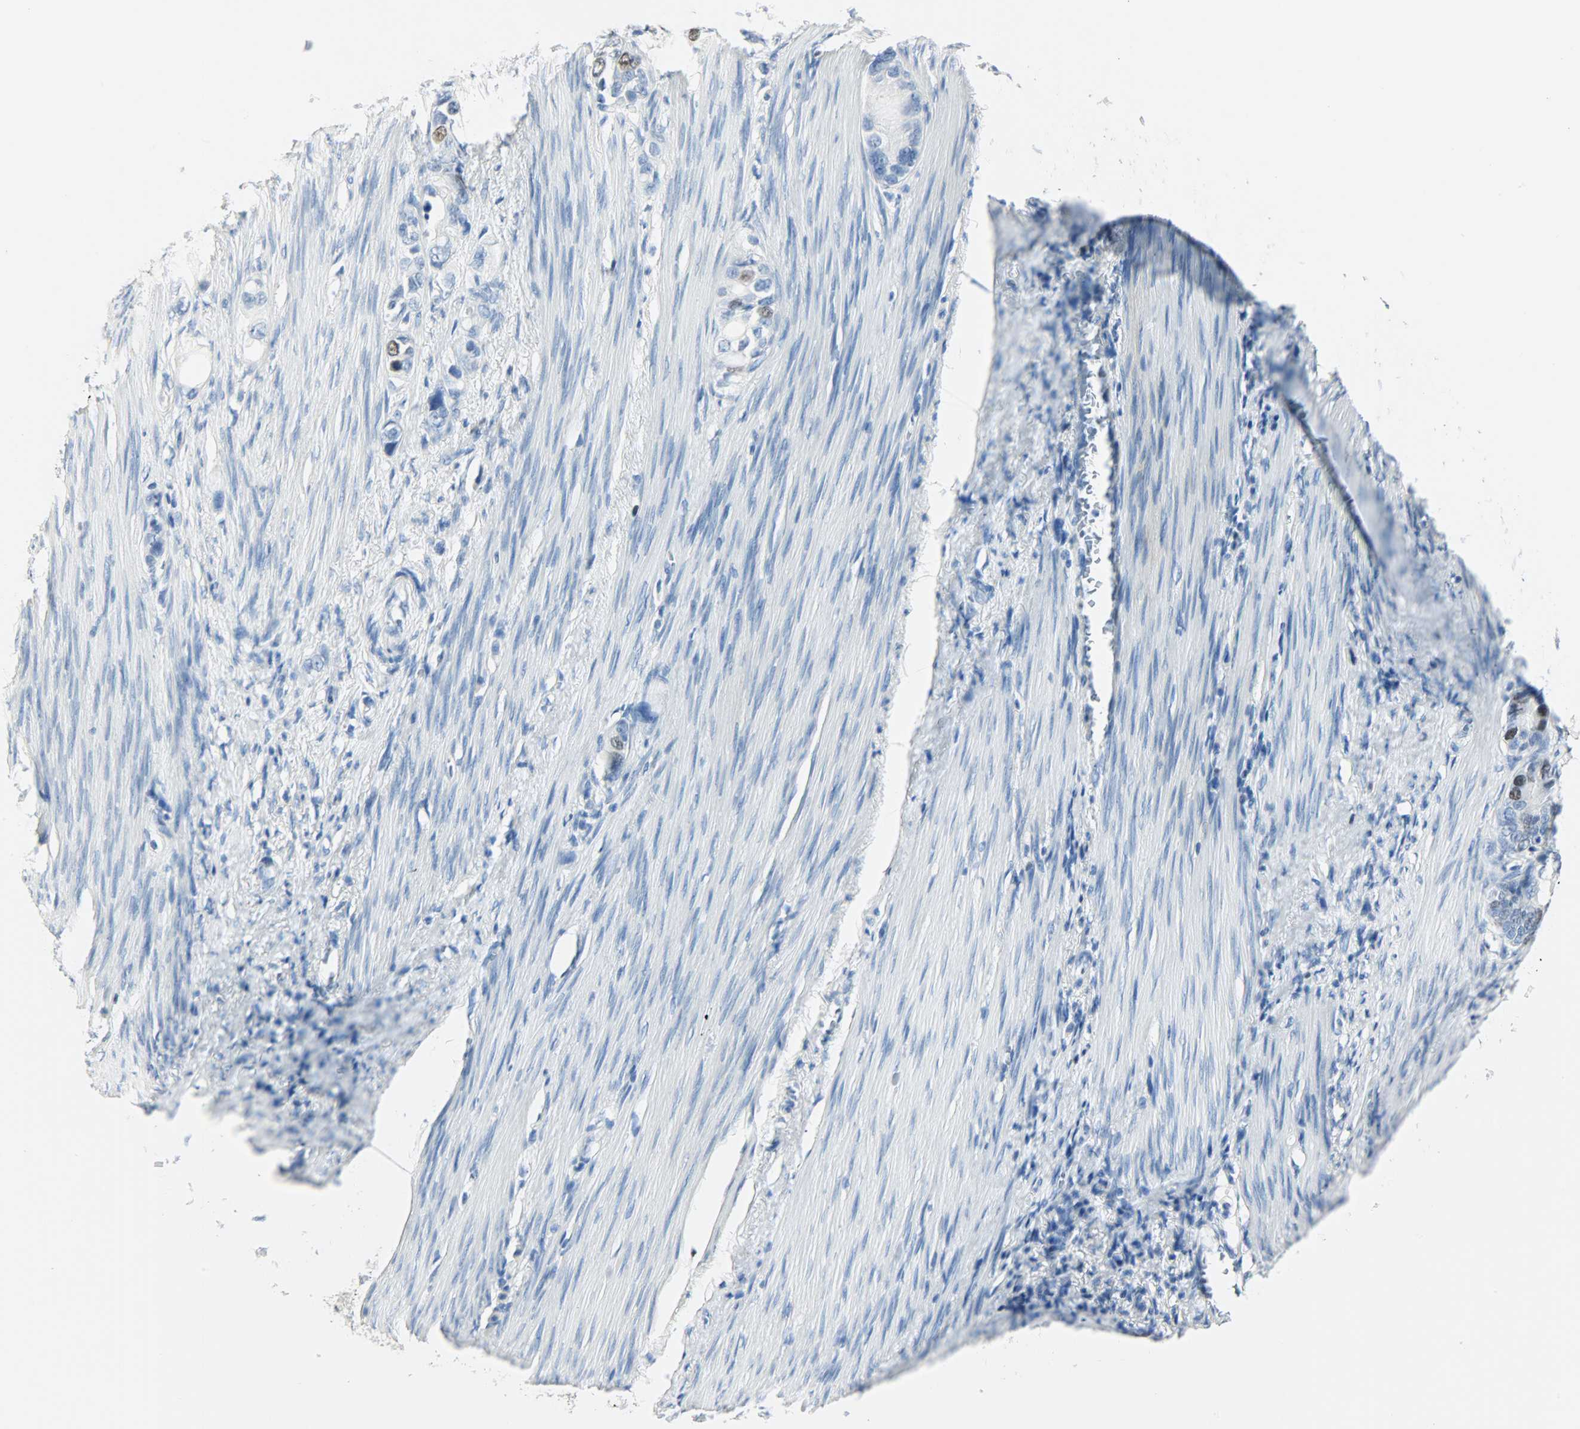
{"staining": {"intensity": "moderate", "quantity": "<25%", "location": "nuclear"}, "tissue": "stomach cancer", "cell_type": "Tumor cells", "image_type": "cancer", "snomed": [{"axis": "morphology", "description": "Adenocarcinoma, NOS"}, {"axis": "topography", "description": "Stomach"}], "caption": "This image reveals immunohistochemistry (IHC) staining of human stomach adenocarcinoma, with low moderate nuclear staining in approximately <25% of tumor cells.", "gene": "HELLS", "patient": {"sex": "female", "age": 75}}